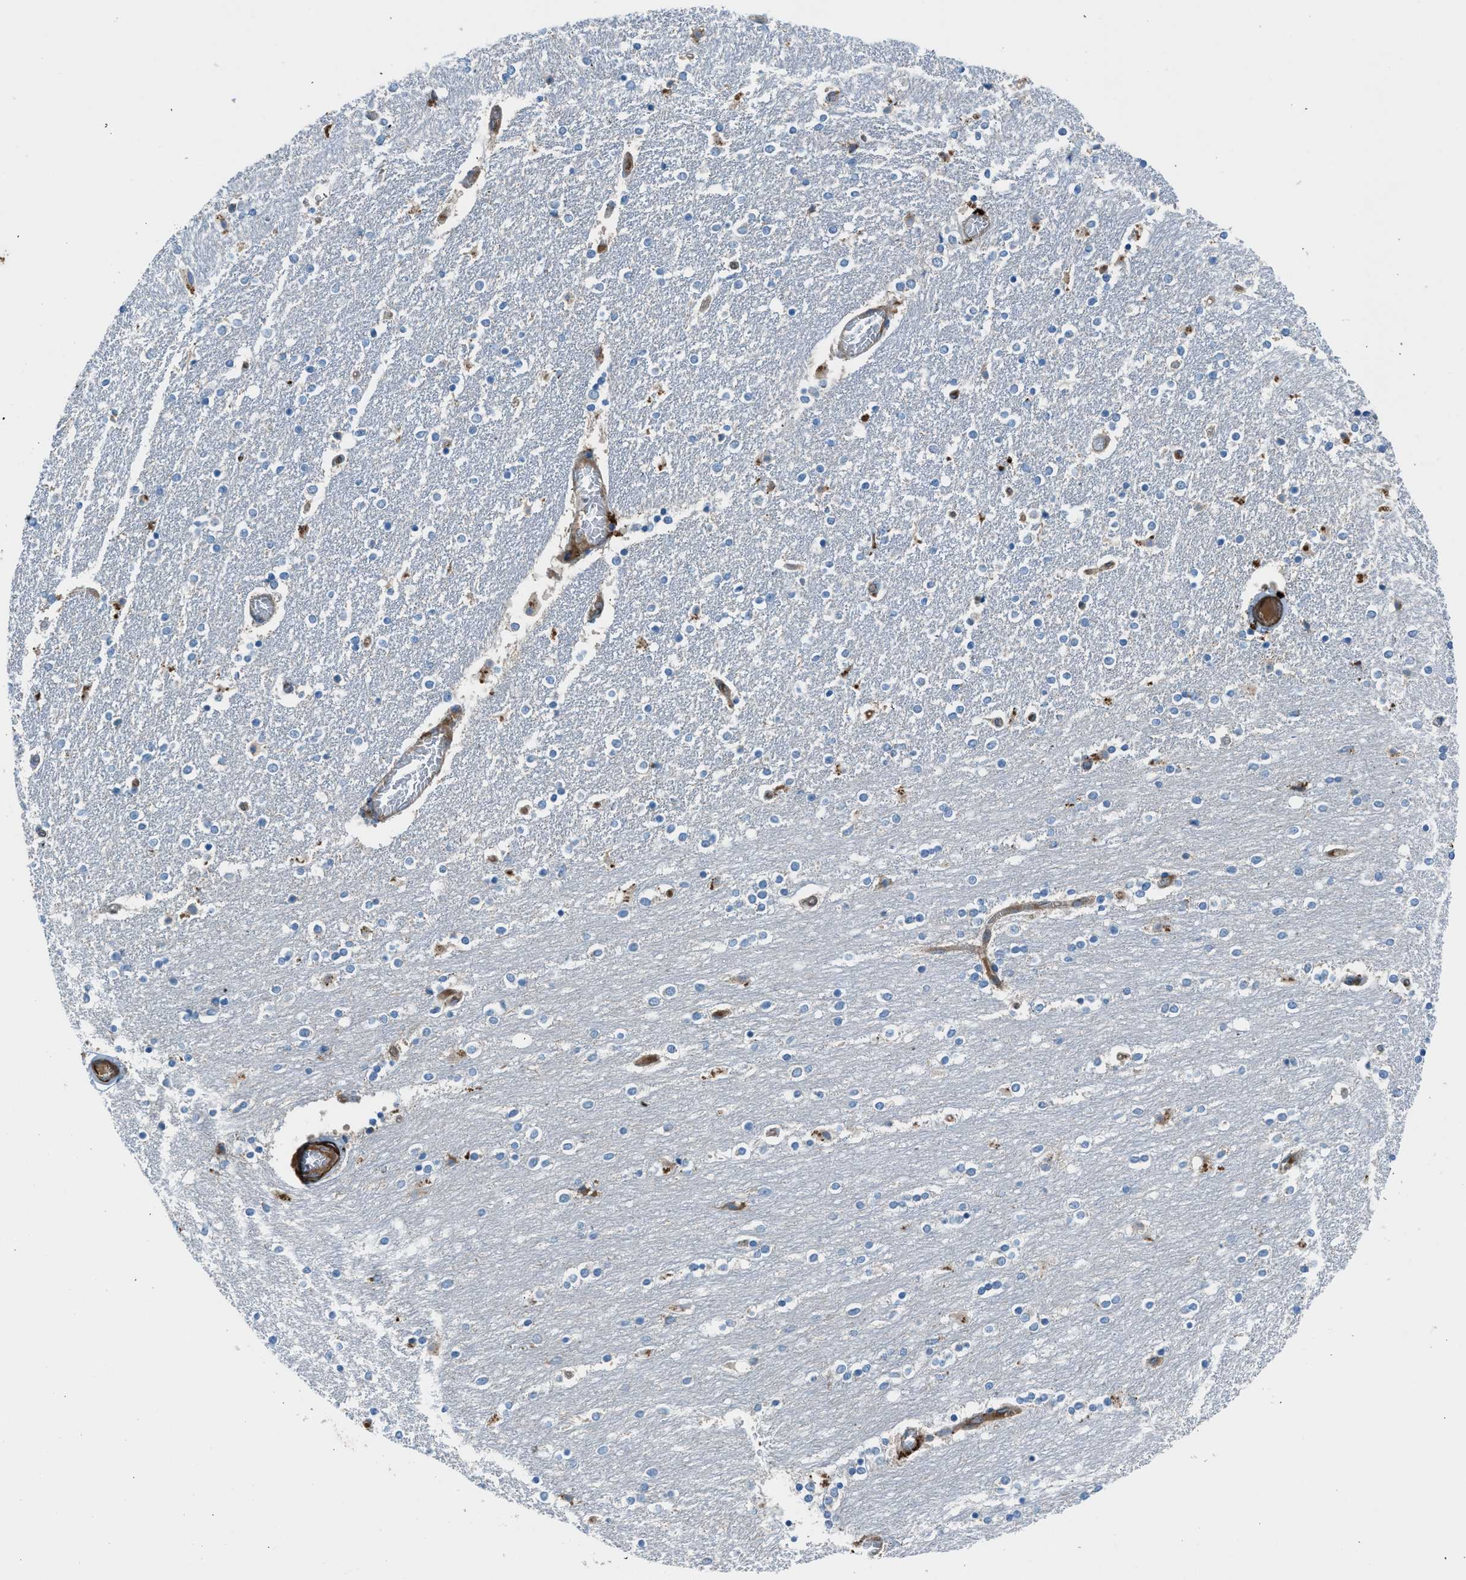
{"staining": {"intensity": "moderate", "quantity": "<25%", "location": "cytoplasmic/membranous"}, "tissue": "caudate", "cell_type": "Glial cells", "image_type": "normal", "snomed": [{"axis": "morphology", "description": "Normal tissue, NOS"}, {"axis": "topography", "description": "Lateral ventricle wall"}], "caption": "Approximately <25% of glial cells in unremarkable human caudate demonstrate moderate cytoplasmic/membranous protein expression as visualized by brown immunohistochemical staining.", "gene": "LMBR1", "patient": {"sex": "female", "age": 54}}